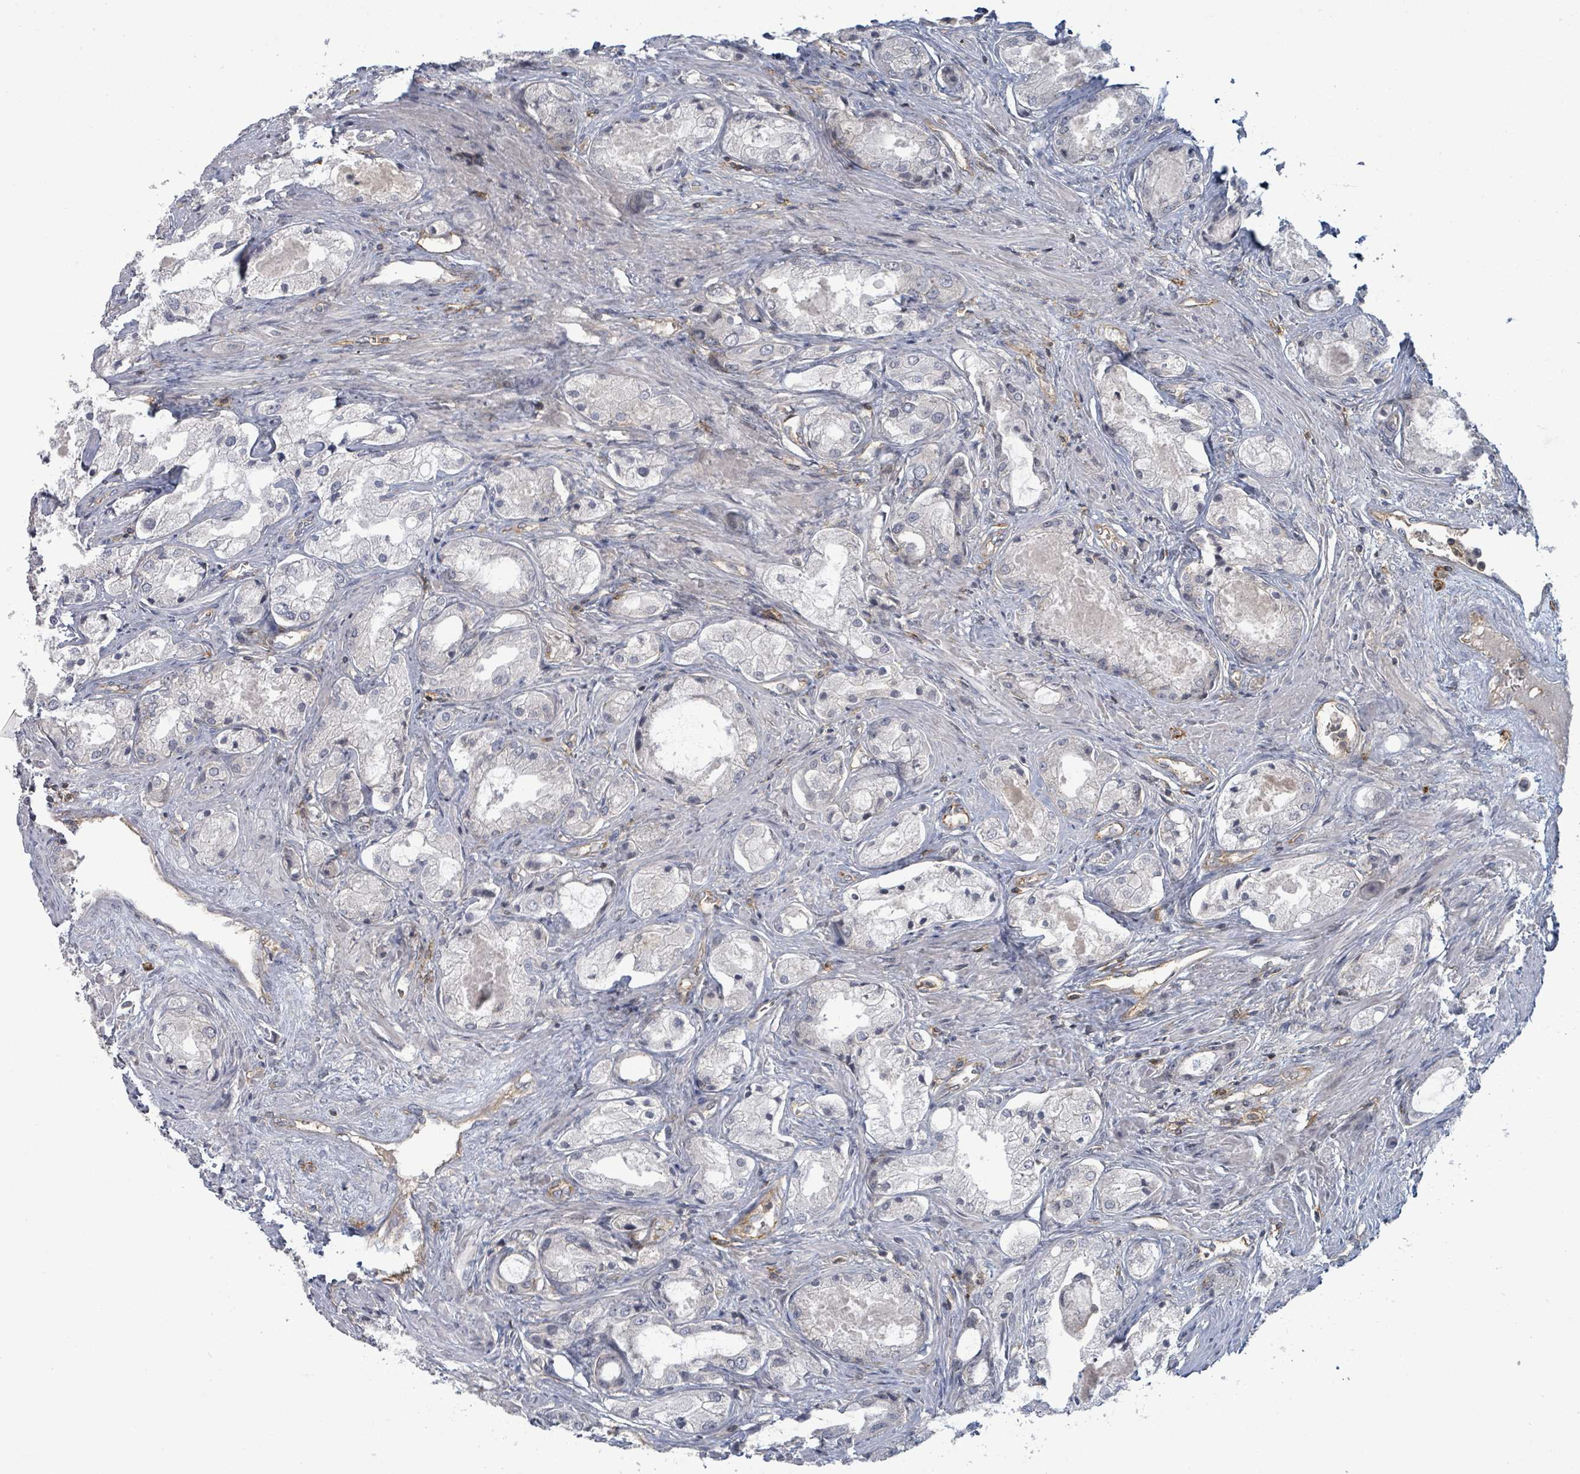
{"staining": {"intensity": "negative", "quantity": "none", "location": "none"}, "tissue": "prostate cancer", "cell_type": "Tumor cells", "image_type": "cancer", "snomed": [{"axis": "morphology", "description": "Adenocarcinoma, Low grade"}, {"axis": "topography", "description": "Prostate"}], "caption": "A histopathology image of human prostate low-grade adenocarcinoma is negative for staining in tumor cells.", "gene": "TNFRSF14", "patient": {"sex": "male", "age": 68}}